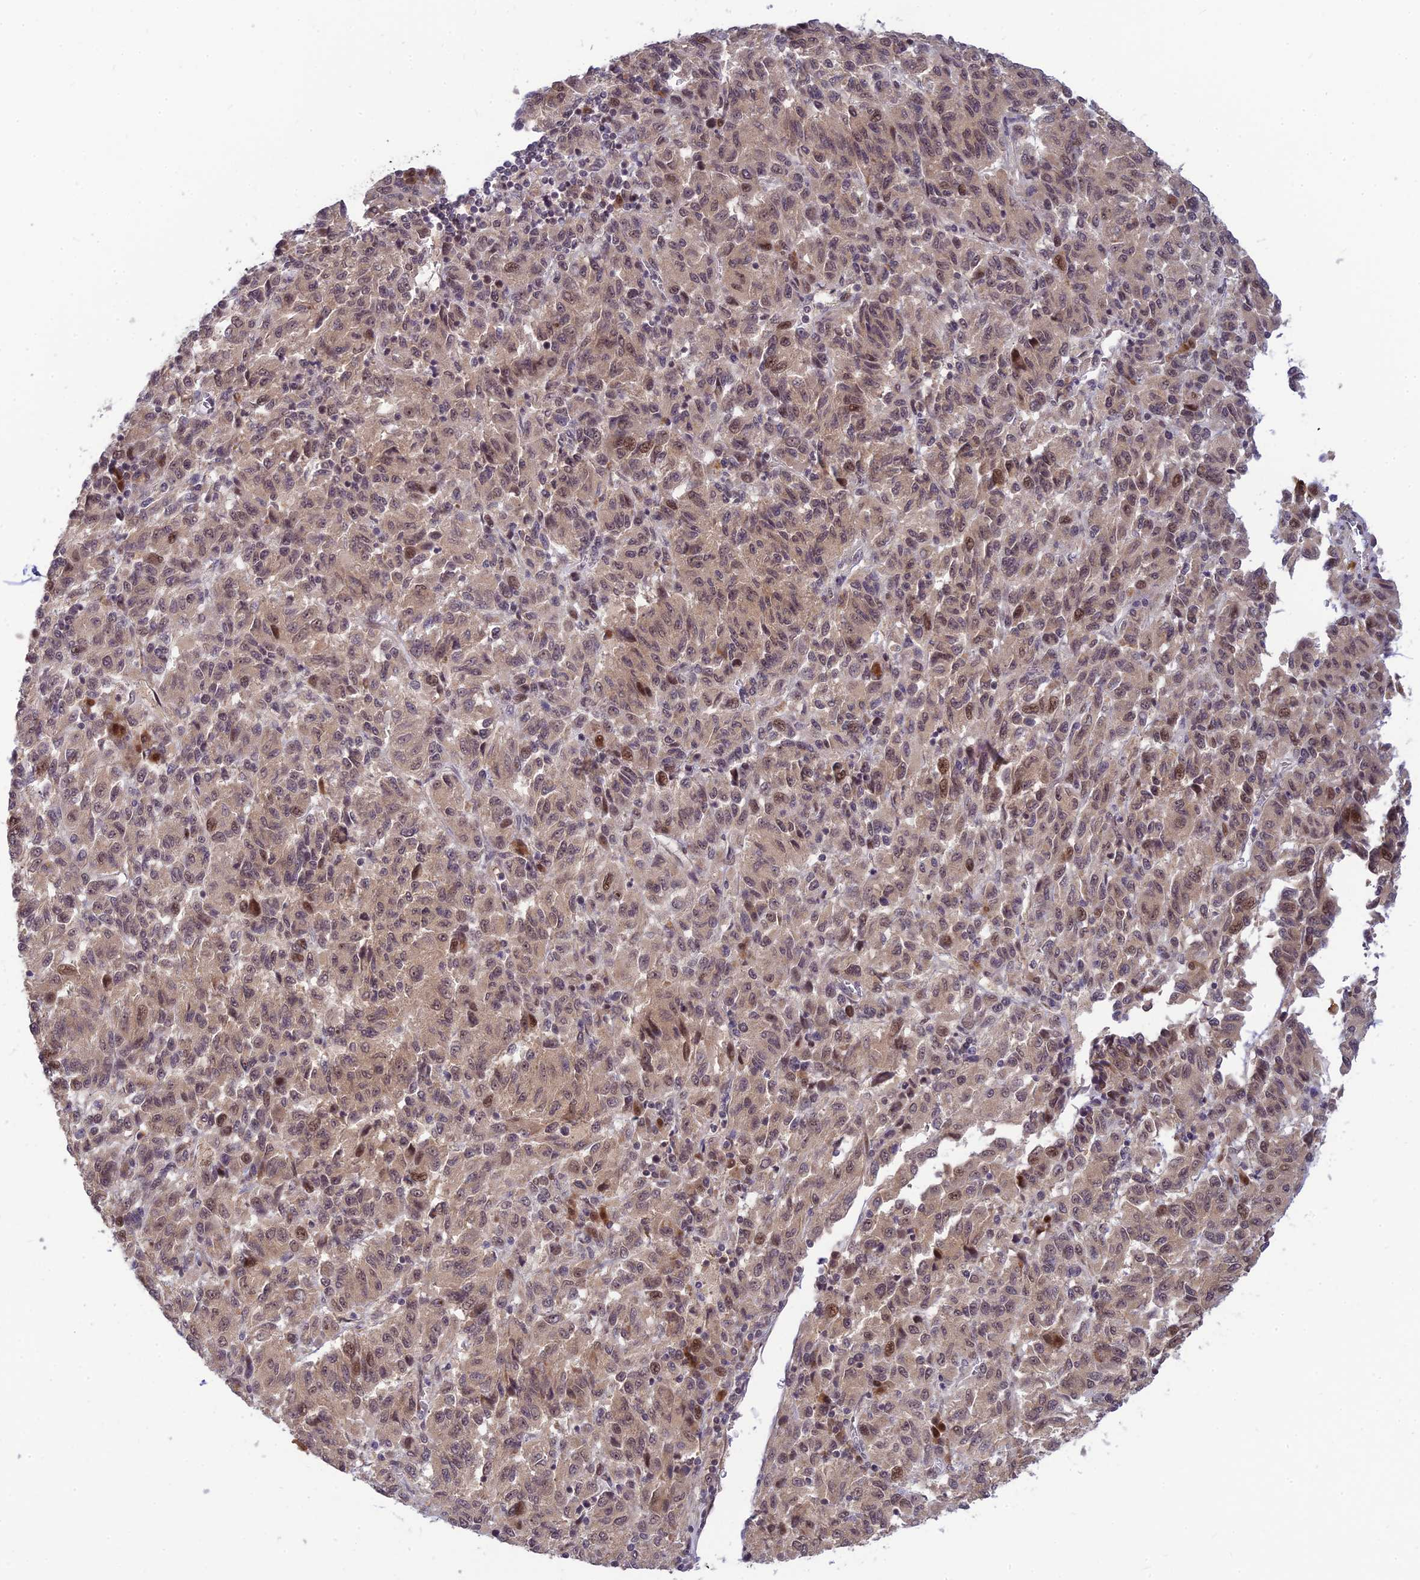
{"staining": {"intensity": "moderate", "quantity": "<25%", "location": "nuclear"}, "tissue": "melanoma", "cell_type": "Tumor cells", "image_type": "cancer", "snomed": [{"axis": "morphology", "description": "Malignant melanoma, Metastatic site"}, {"axis": "topography", "description": "Lung"}], "caption": "Moderate nuclear protein expression is appreciated in about <25% of tumor cells in melanoma.", "gene": "ASPDH", "patient": {"sex": "male", "age": 64}}